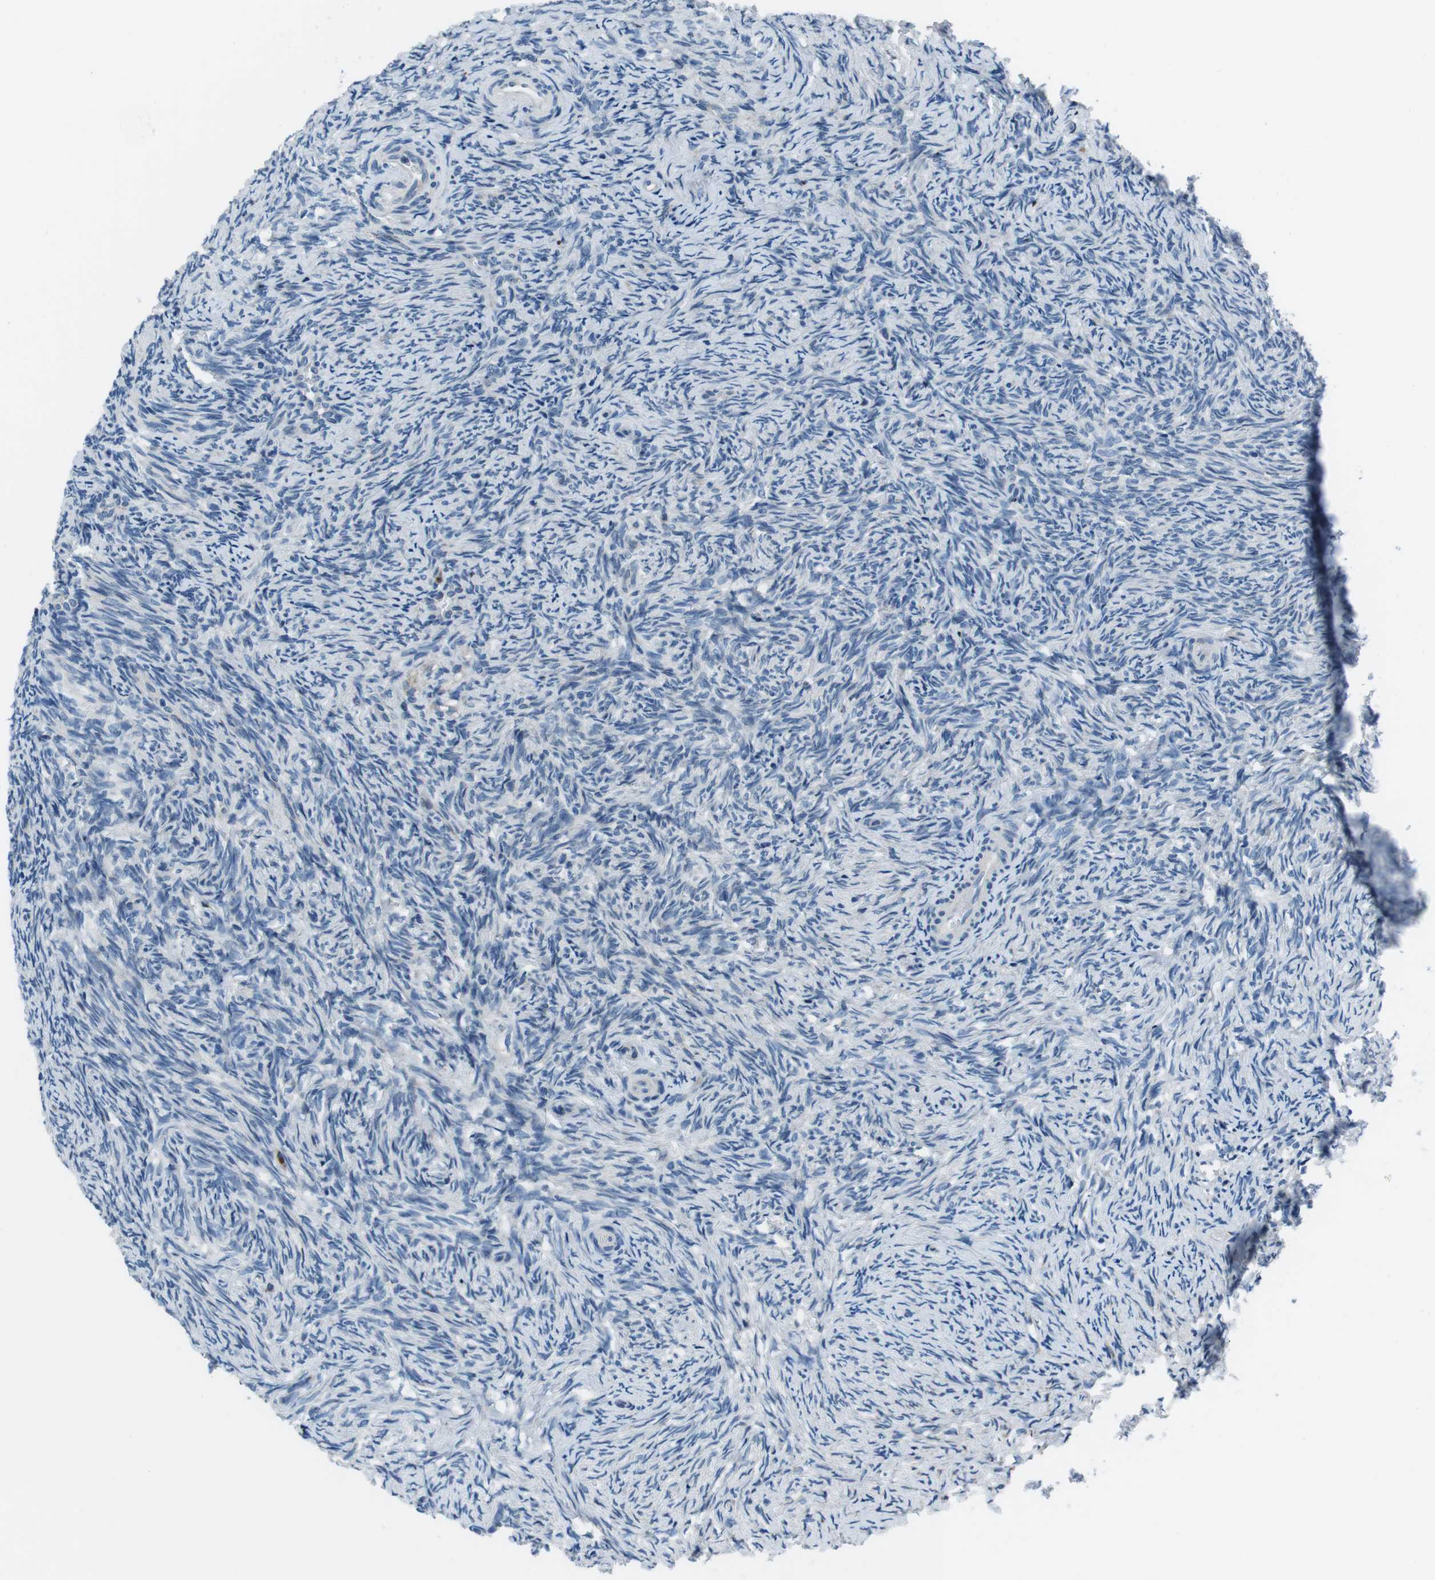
{"staining": {"intensity": "negative", "quantity": "none", "location": "none"}, "tissue": "ovary", "cell_type": "Follicle cells", "image_type": "normal", "snomed": [{"axis": "morphology", "description": "Normal tissue, NOS"}, {"axis": "topography", "description": "Ovary"}], "caption": "This is an immunohistochemistry histopathology image of normal human ovary. There is no positivity in follicle cells.", "gene": "NUCB2", "patient": {"sex": "female", "age": 41}}